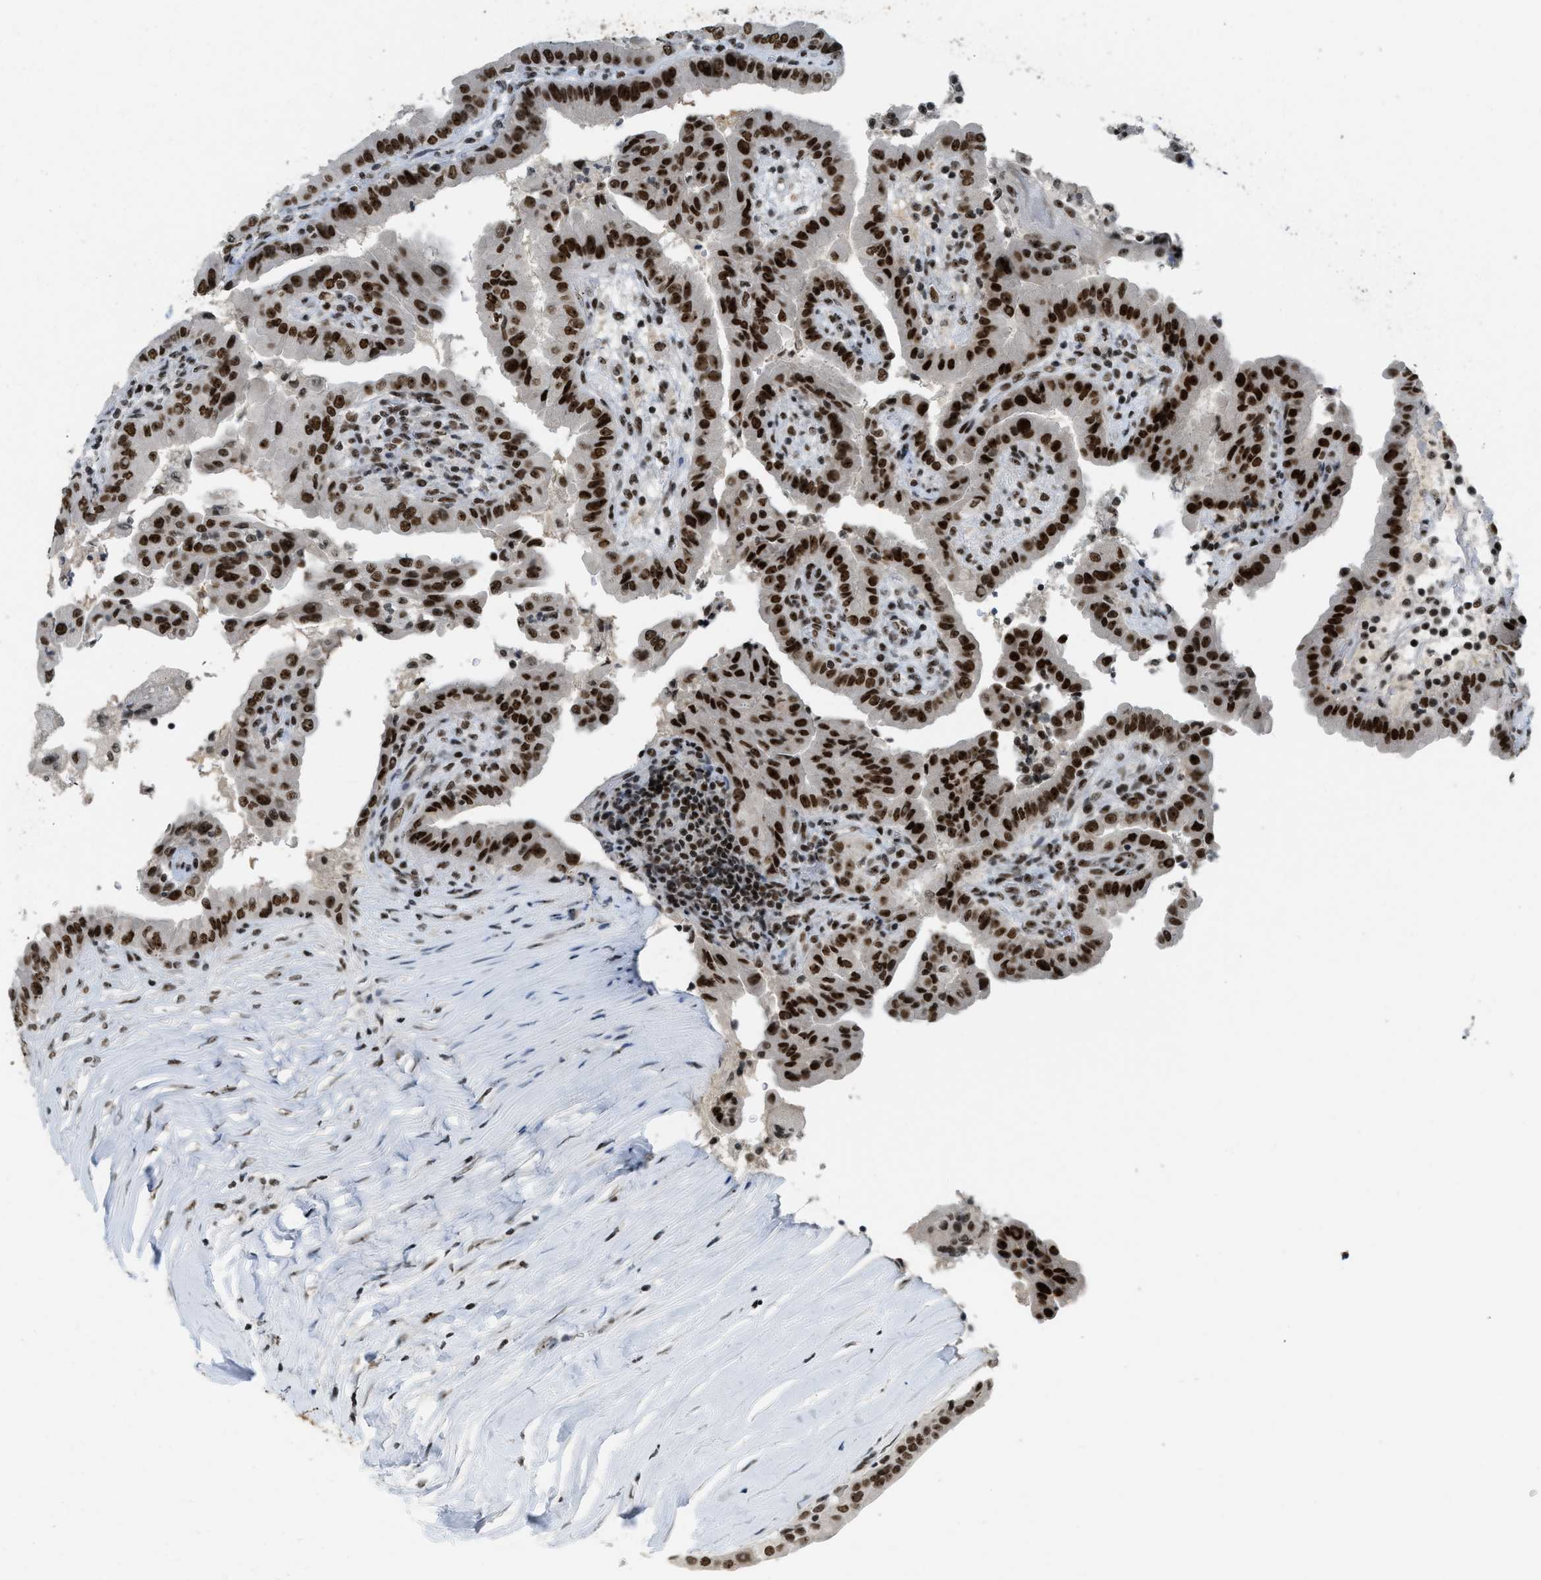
{"staining": {"intensity": "strong", "quantity": ">75%", "location": "nuclear"}, "tissue": "thyroid cancer", "cell_type": "Tumor cells", "image_type": "cancer", "snomed": [{"axis": "morphology", "description": "Papillary adenocarcinoma, NOS"}, {"axis": "topography", "description": "Thyroid gland"}], "caption": "The immunohistochemical stain shows strong nuclear positivity in tumor cells of thyroid cancer (papillary adenocarcinoma) tissue.", "gene": "URB1", "patient": {"sex": "male", "age": 33}}